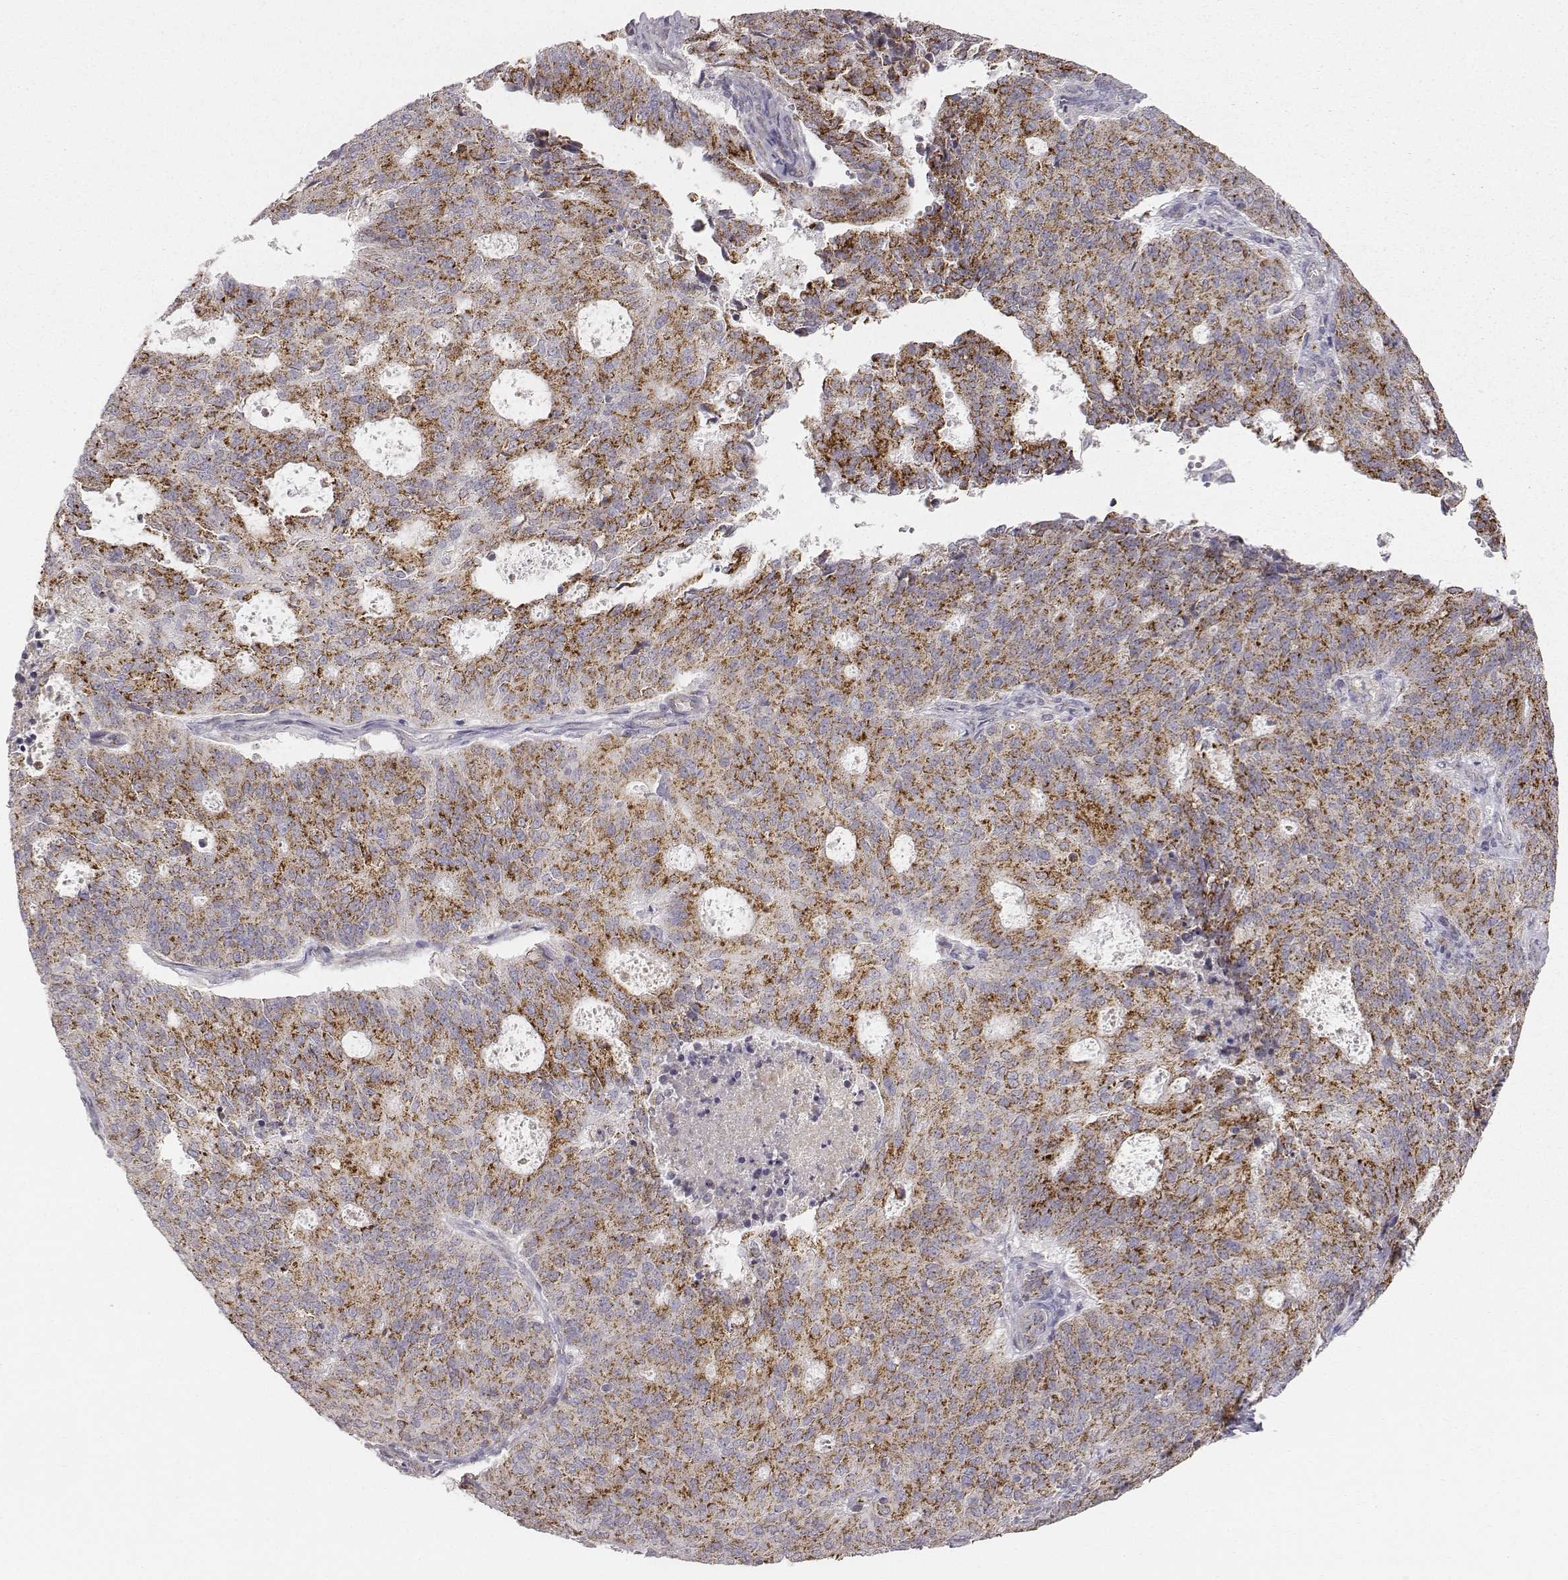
{"staining": {"intensity": "moderate", "quantity": ">75%", "location": "cytoplasmic/membranous"}, "tissue": "endometrial cancer", "cell_type": "Tumor cells", "image_type": "cancer", "snomed": [{"axis": "morphology", "description": "Adenocarcinoma, NOS"}, {"axis": "topography", "description": "Endometrium"}], "caption": "Immunohistochemistry (IHC) (DAB (3,3'-diaminobenzidine)) staining of human endometrial adenocarcinoma exhibits moderate cytoplasmic/membranous protein positivity in approximately >75% of tumor cells.", "gene": "ABCD3", "patient": {"sex": "female", "age": 82}}